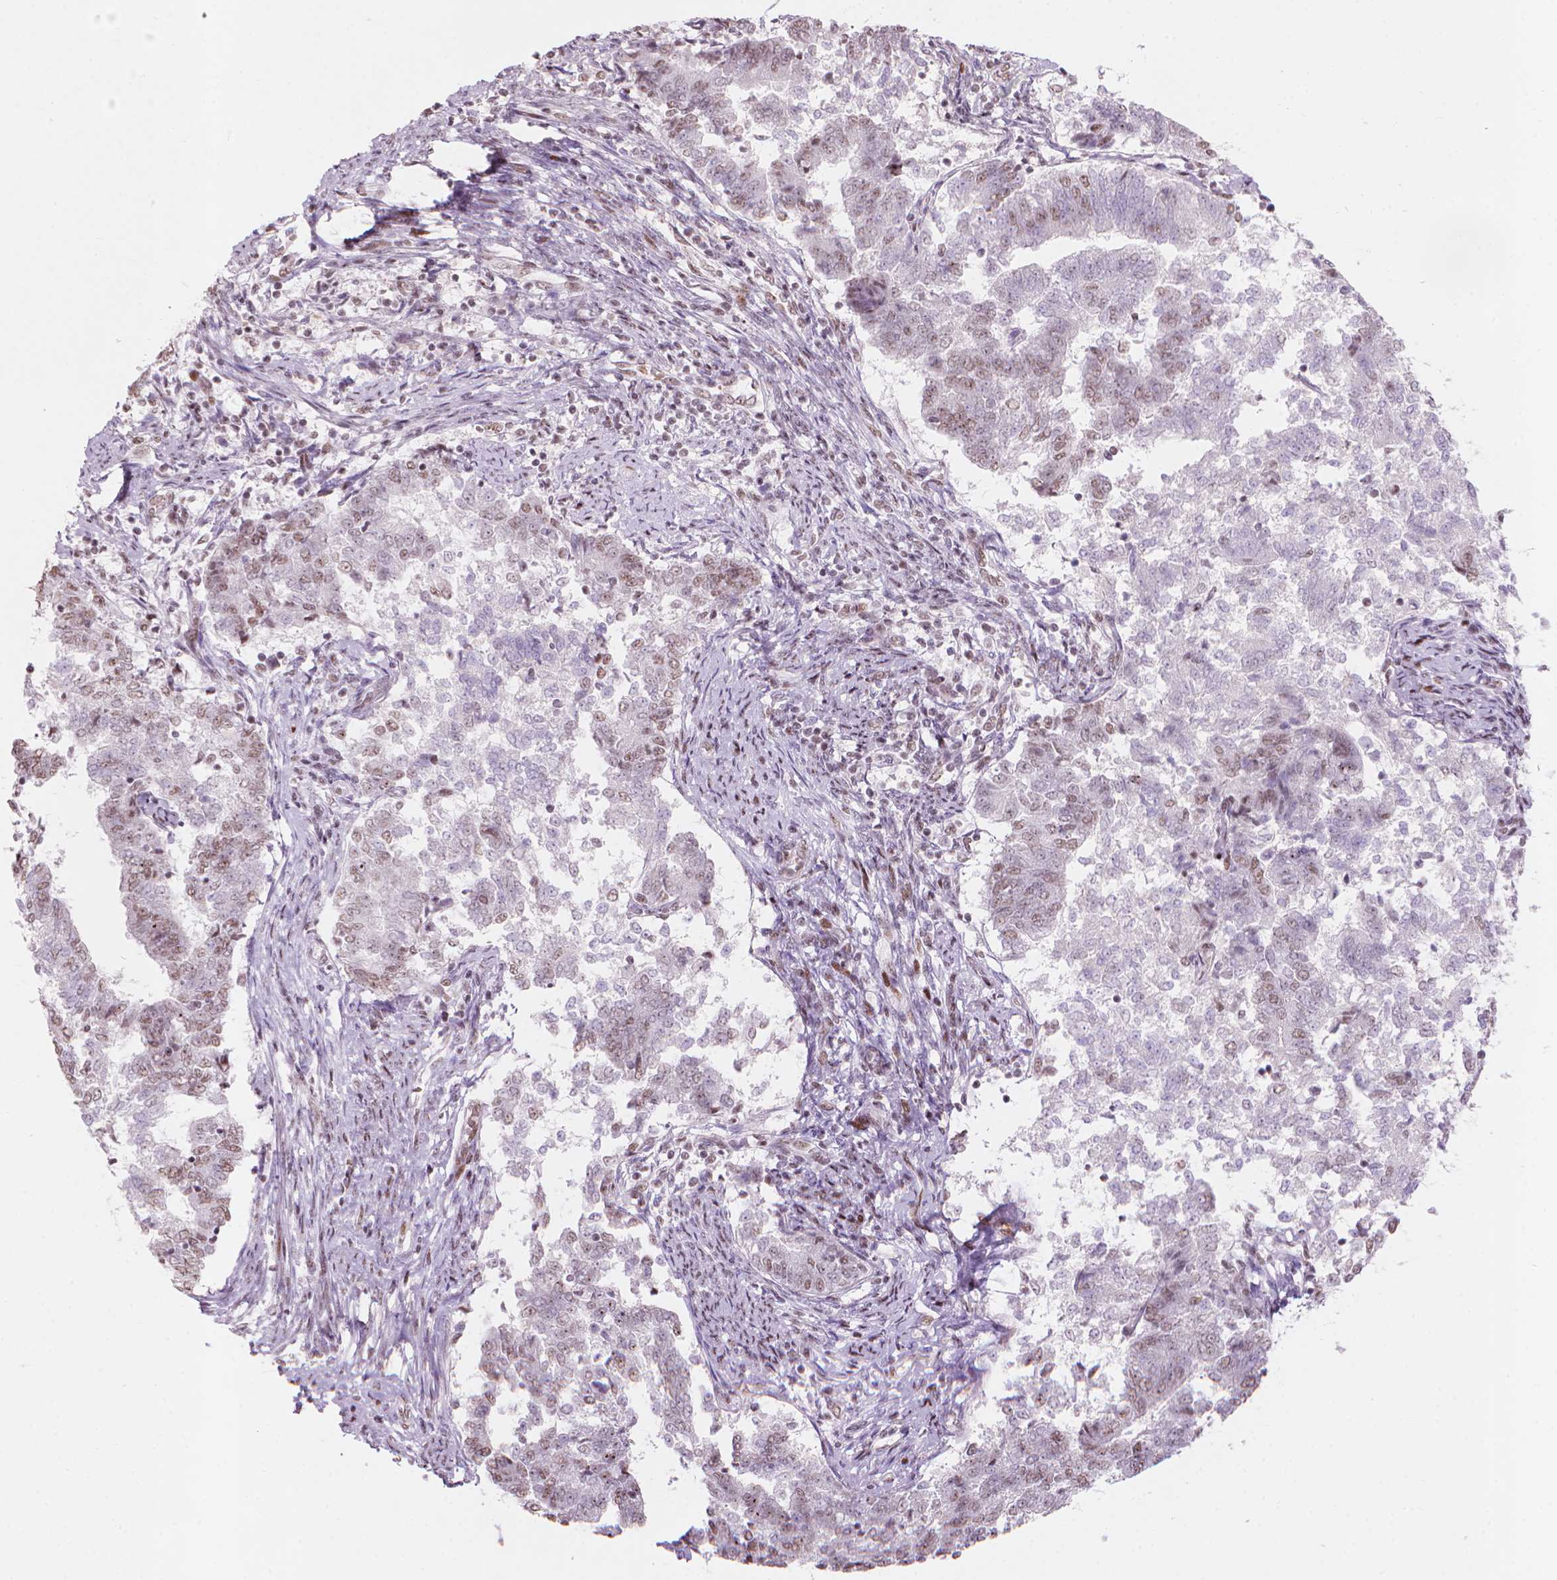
{"staining": {"intensity": "weak", "quantity": "25%-75%", "location": "nuclear"}, "tissue": "endometrial cancer", "cell_type": "Tumor cells", "image_type": "cancer", "snomed": [{"axis": "morphology", "description": "Adenocarcinoma, NOS"}, {"axis": "topography", "description": "Endometrium"}], "caption": "There is low levels of weak nuclear positivity in tumor cells of endometrial cancer (adenocarcinoma), as demonstrated by immunohistochemical staining (brown color).", "gene": "HES7", "patient": {"sex": "female", "age": 65}}